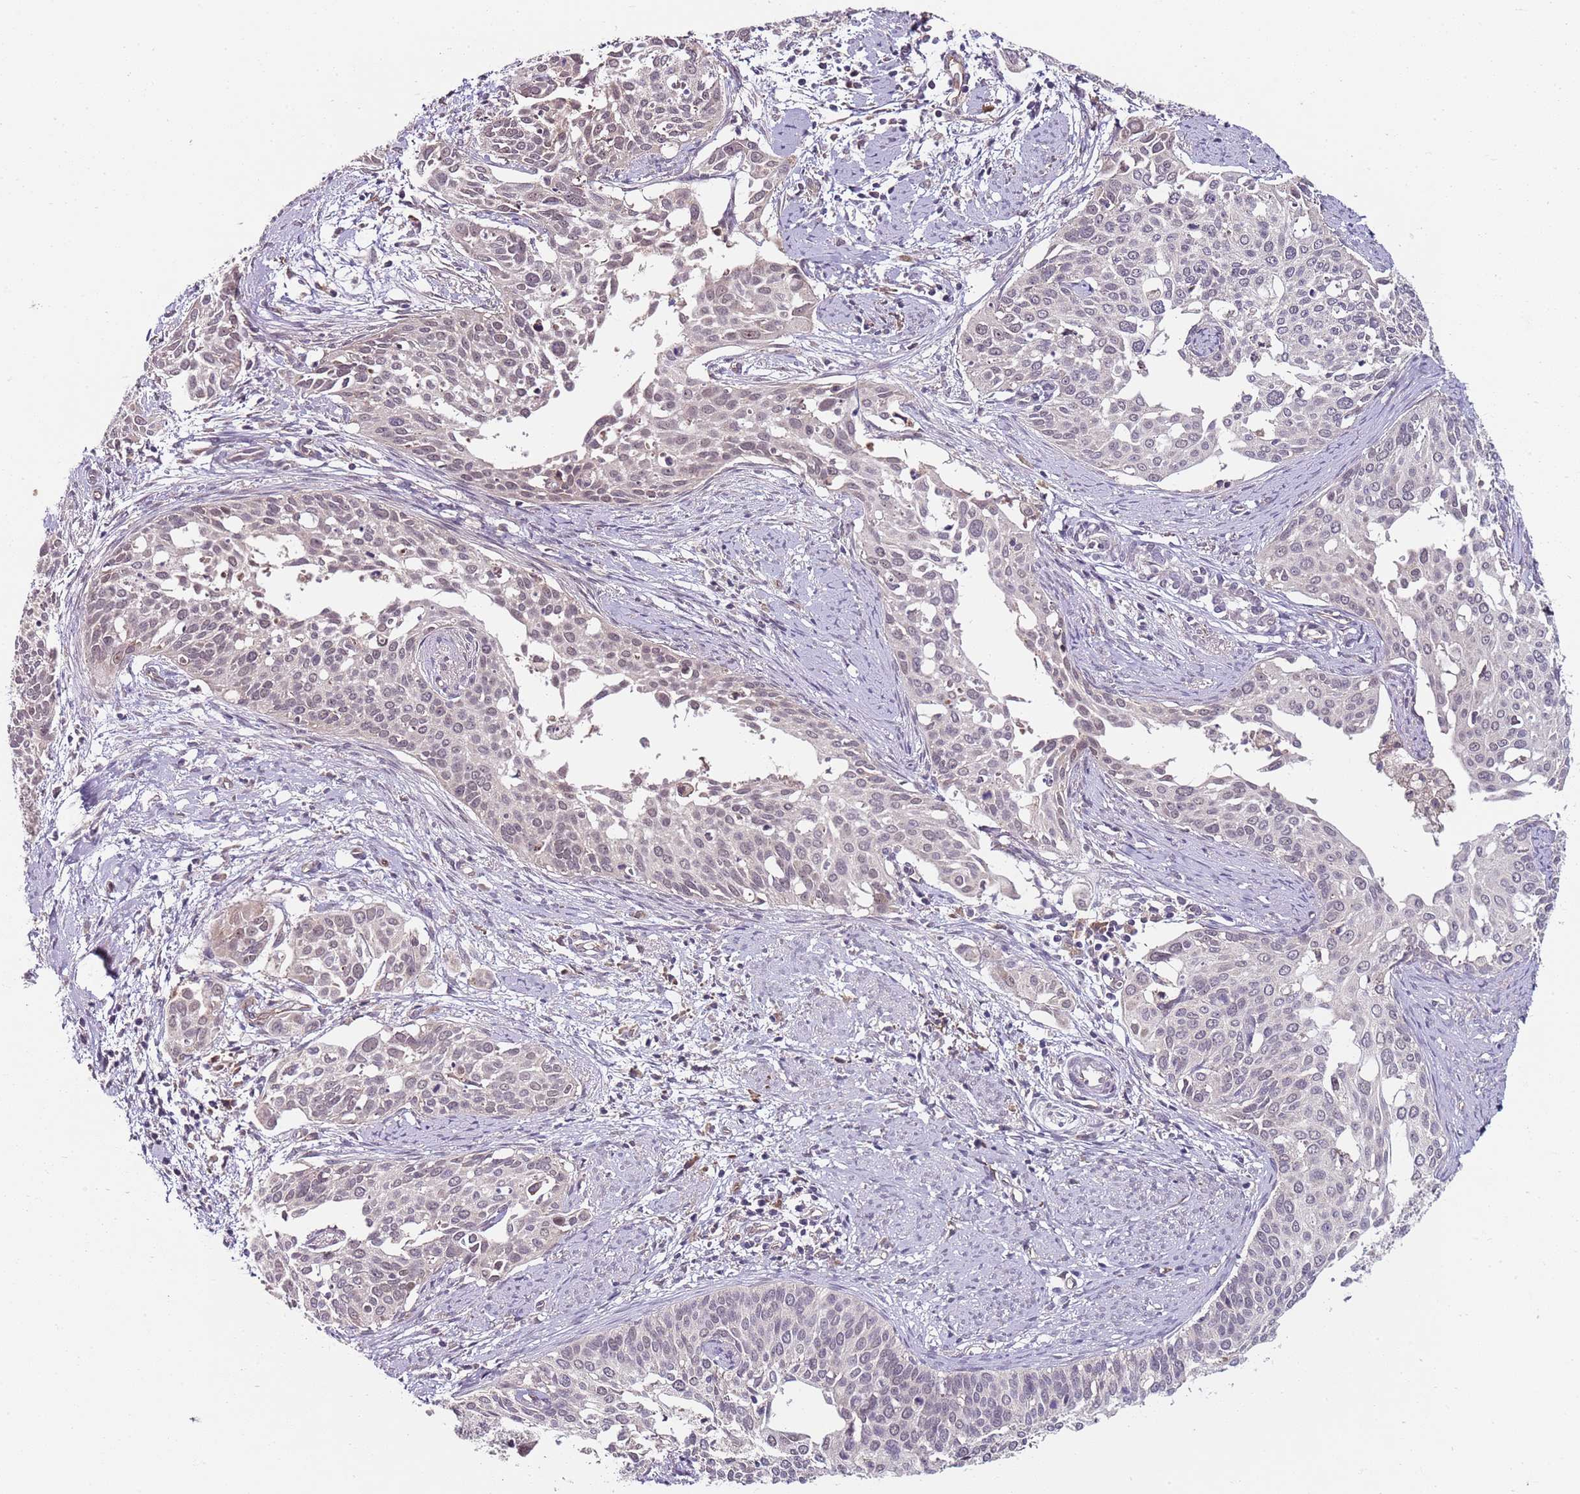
{"staining": {"intensity": "negative", "quantity": "none", "location": "none"}, "tissue": "cervical cancer", "cell_type": "Tumor cells", "image_type": "cancer", "snomed": [{"axis": "morphology", "description": "Squamous cell carcinoma, NOS"}, {"axis": "topography", "description": "Cervix"}], "caption": "There is no significant staining in tumor cells of squamous cell carcinoma (cervical).", "gene": "FBXL22", "patient": {"sex": "female", "age": 44}}